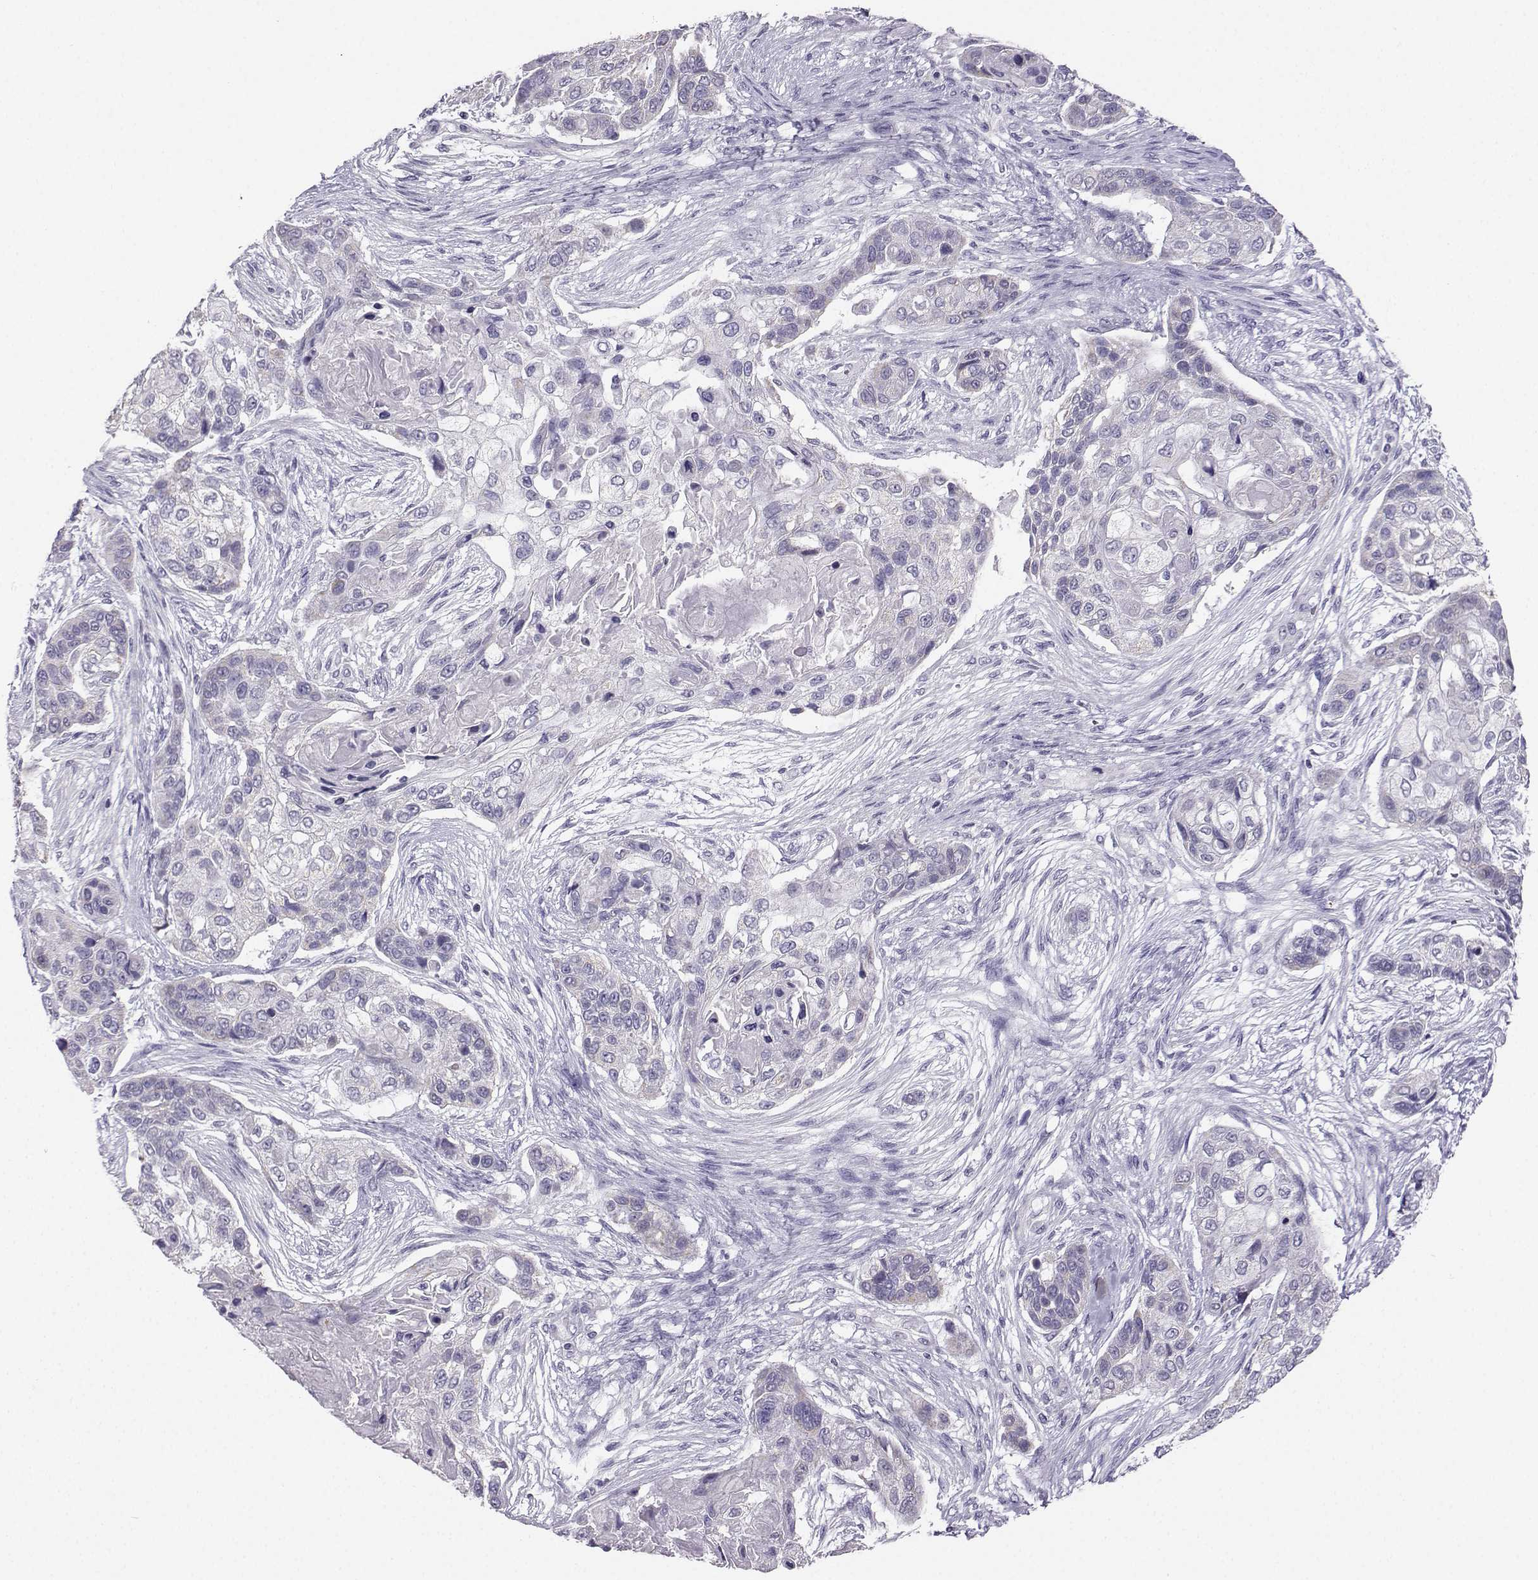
{"staining": {"intensity": "negative", "quantity": "none", "location": "none"}, "tissue": "lung cancer", "cell_type": "Tumor cells", "image_type": "cancer", "snomed": [{"axis": "morphology", "description": "Squamous cell carcinoma, NOS"}, {"axis": "topography", "description": "Lung"}], "caption": "A photomicrograph of lung cancer stained for a protein demonstrates no brown staining in tumor cells.", "gene": "AVP", "patient": {"sex": "male", "age": 69}}